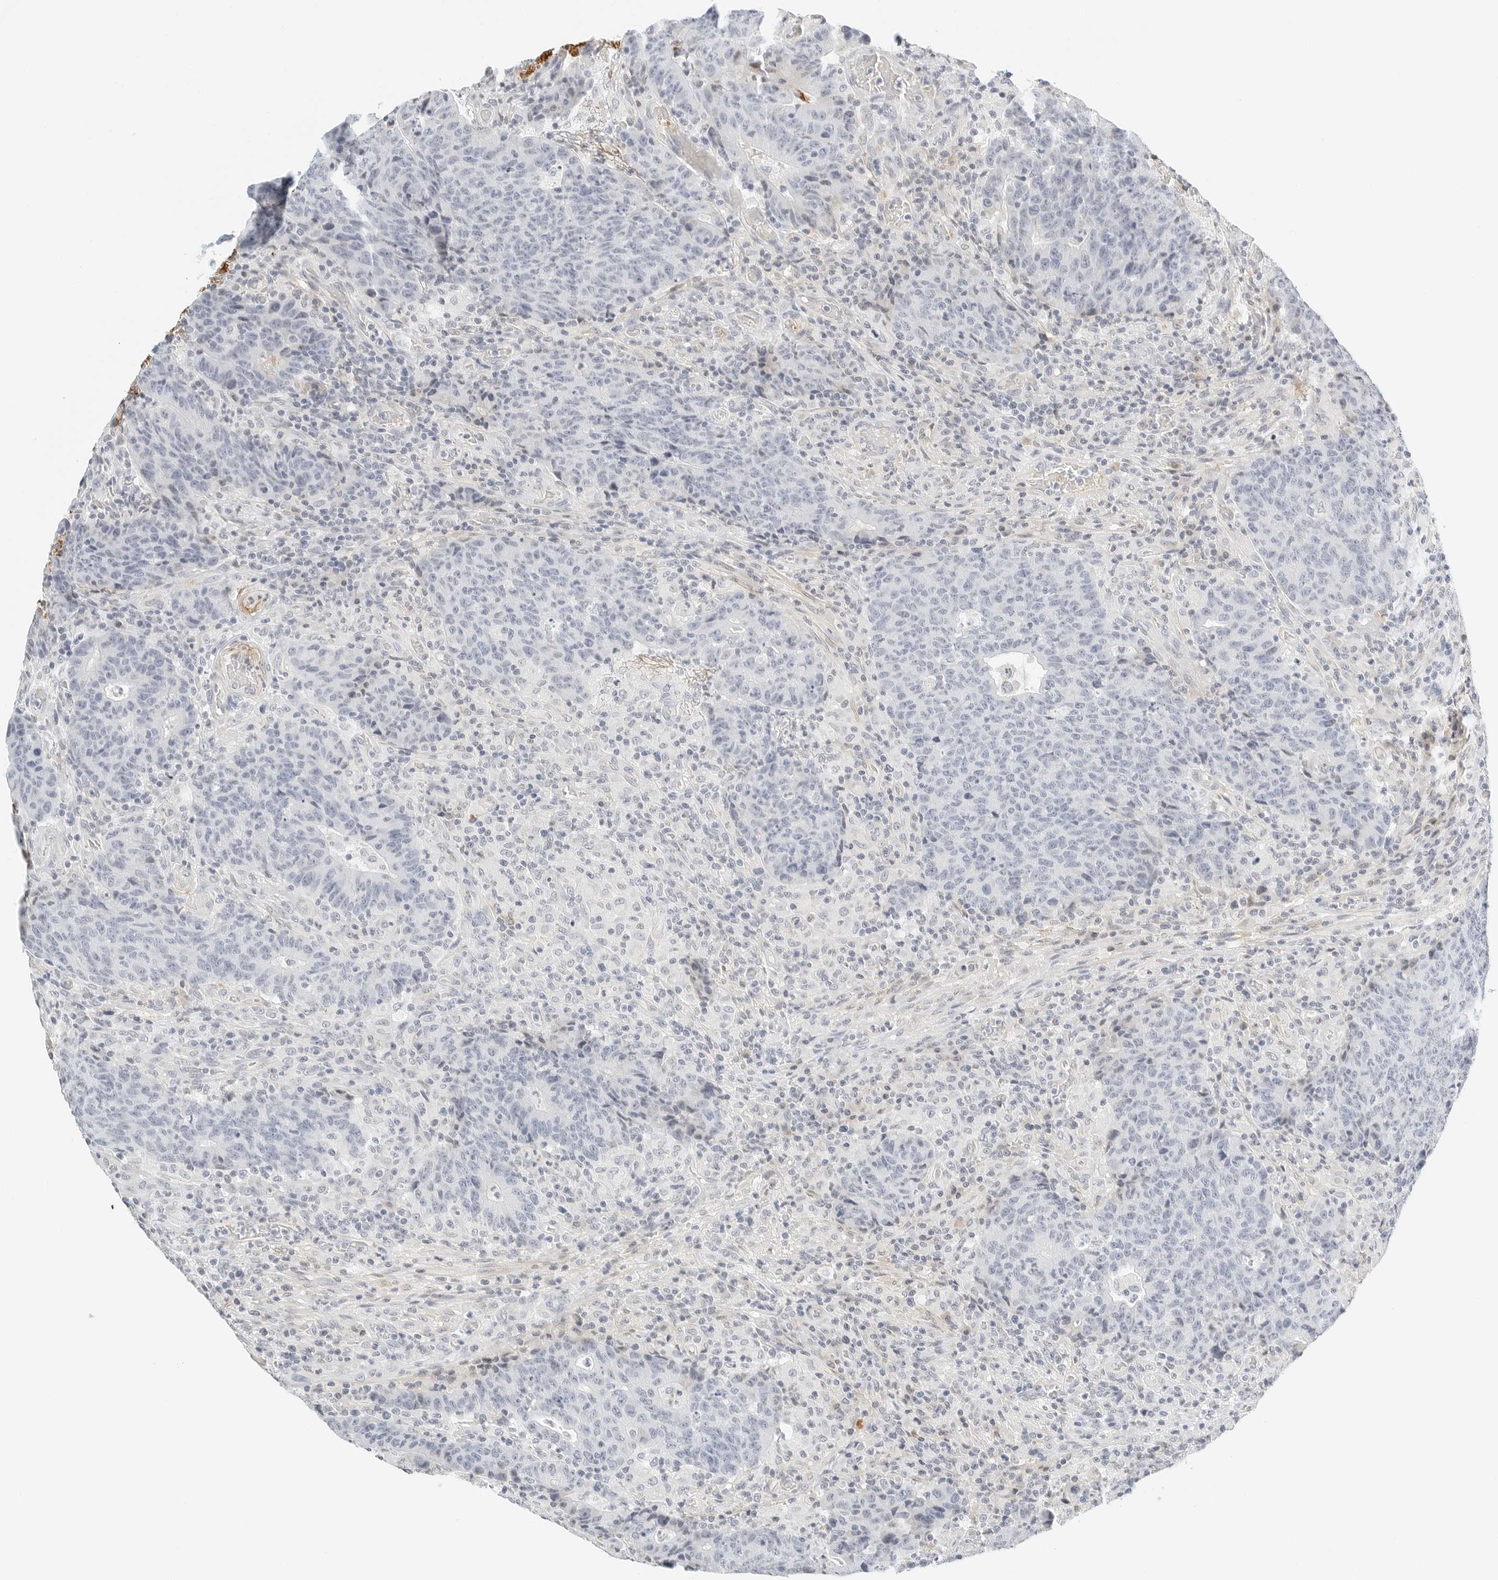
{"staining": {"intensity": "negative", "quantity": "none", "location": "none"}, "tissue": "colorectal cancer", "cell_type": "Tumor cells", "image_type": "cancer", "snomed": [{"axis": "morphology", "description": "Adenocarcinoma, NOS"}, {"axis": "topography", "description": "Colon"}], "caption": "Colorectal cancer was stained to show a protein in brown. There is no significant positivity in tumor cells.", "gene": "PKDCC", "patient": {"sex": "female", "age": 75}}